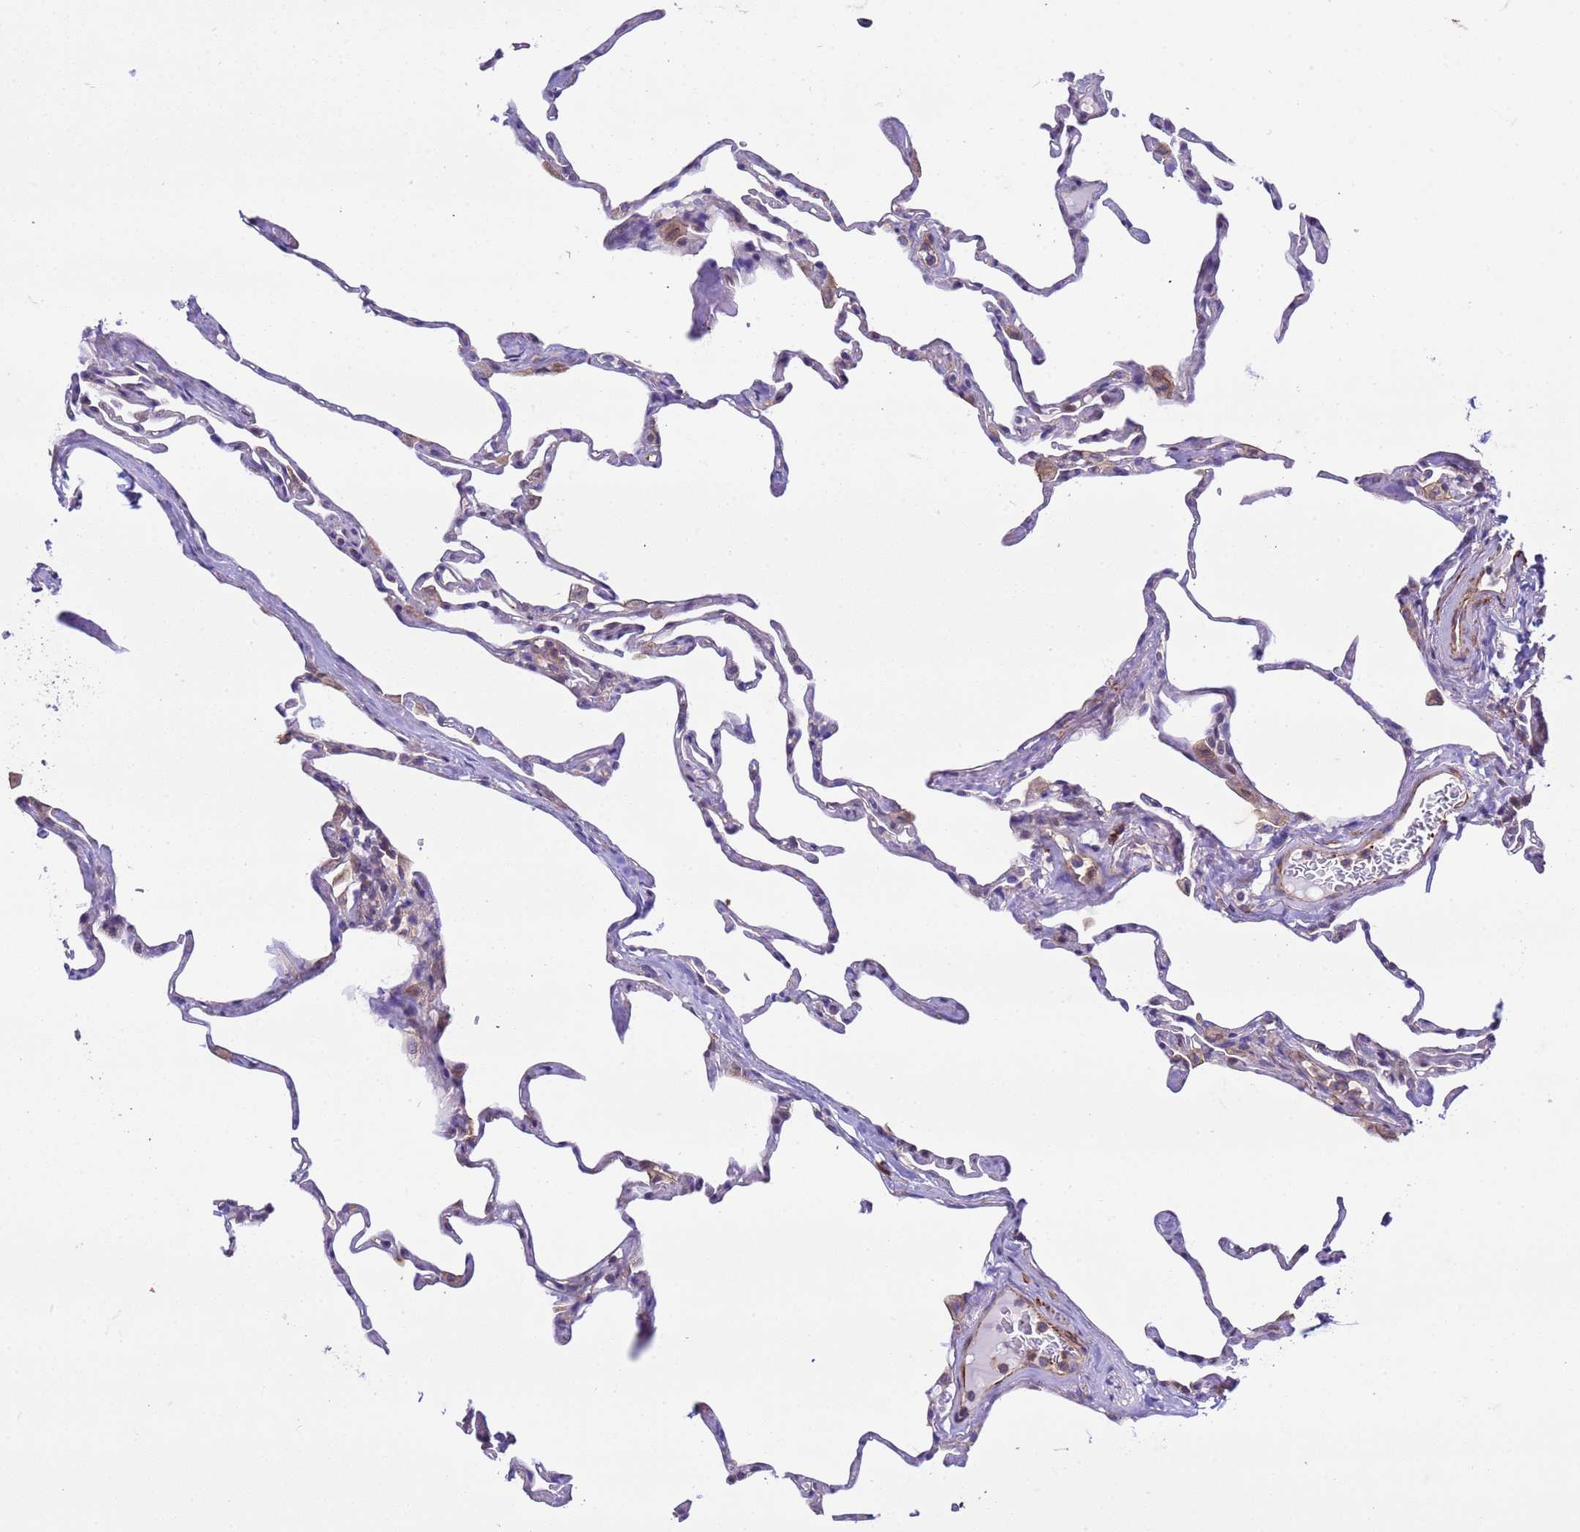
{"staining": {"intensity": "weak", "quantity": "<25%", "location": "cytoplasmic/membranous"}, "tissue": "lung", "cell_type": "Alveolar cells", "image_type": "normal", "snomed": [{"axis": "morphology", "description": "Normal tissue, NOS"}, {"axis": "topography", "description": "Lung"}], "caption": "Micrograph shows no protein staining in alveolar cells of normal lung.", "gene": "GEN1", "patient": {"sex": "male", "age": 65}}